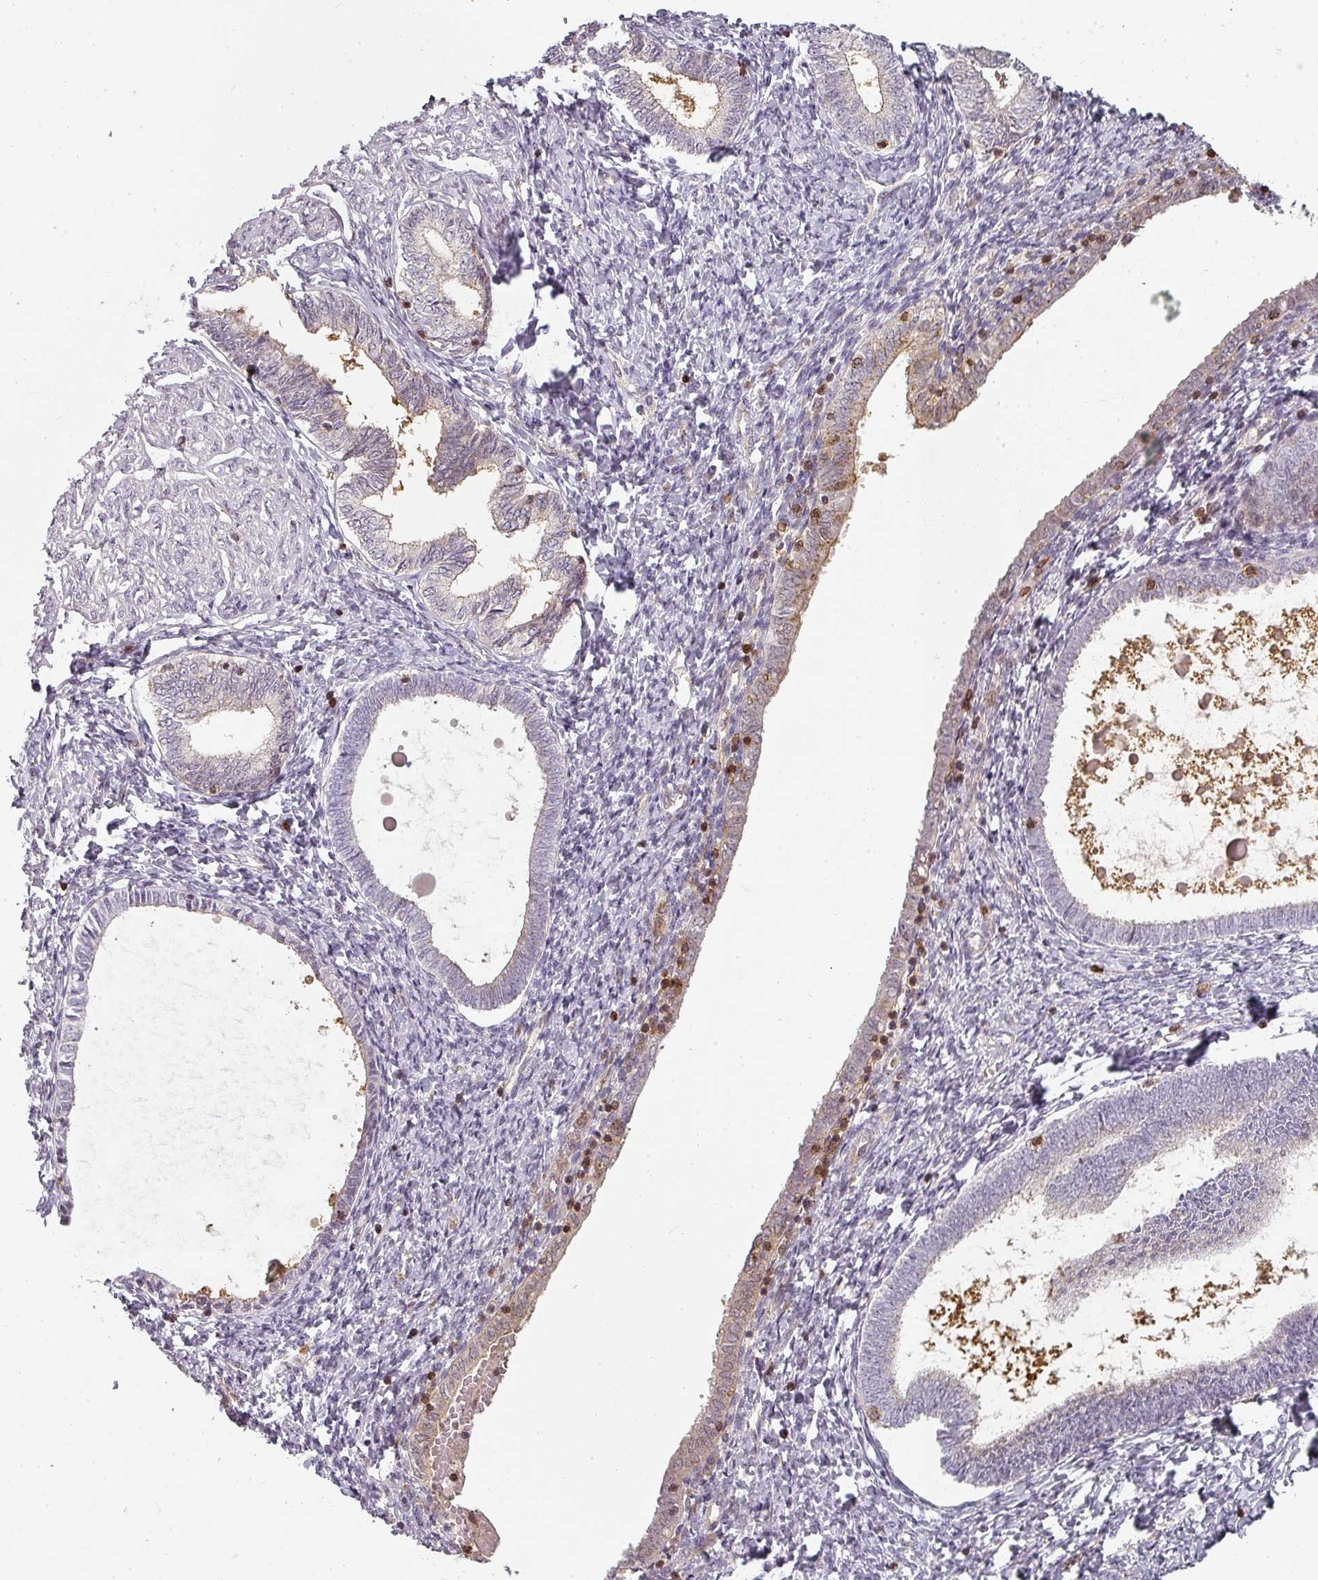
{"staining": {"intensity": "negative", "quantity": "none", "location": "none"}, "tissue": "endometrium", "cell_type": "Cells in endometrial stroma", "image_type": "normal", "snomed": [{"axis": "morphology", "description": "Normal tissue, NOS"}, {"axis": "topography", "description": "Endometrium"}], "caption": "This image is of unremarkable endometrium stained with IHC to label a protein in brown with the nuclei are counter-stained blue. There is no expression in cells in endometrial stroma. Brightfield microscopy of IHC stained with DAB (brown) and hematoxylin (blue), captured at high magnification.", "gene": "CLIC1", "patient": {"sex": "female", "age": 72}}